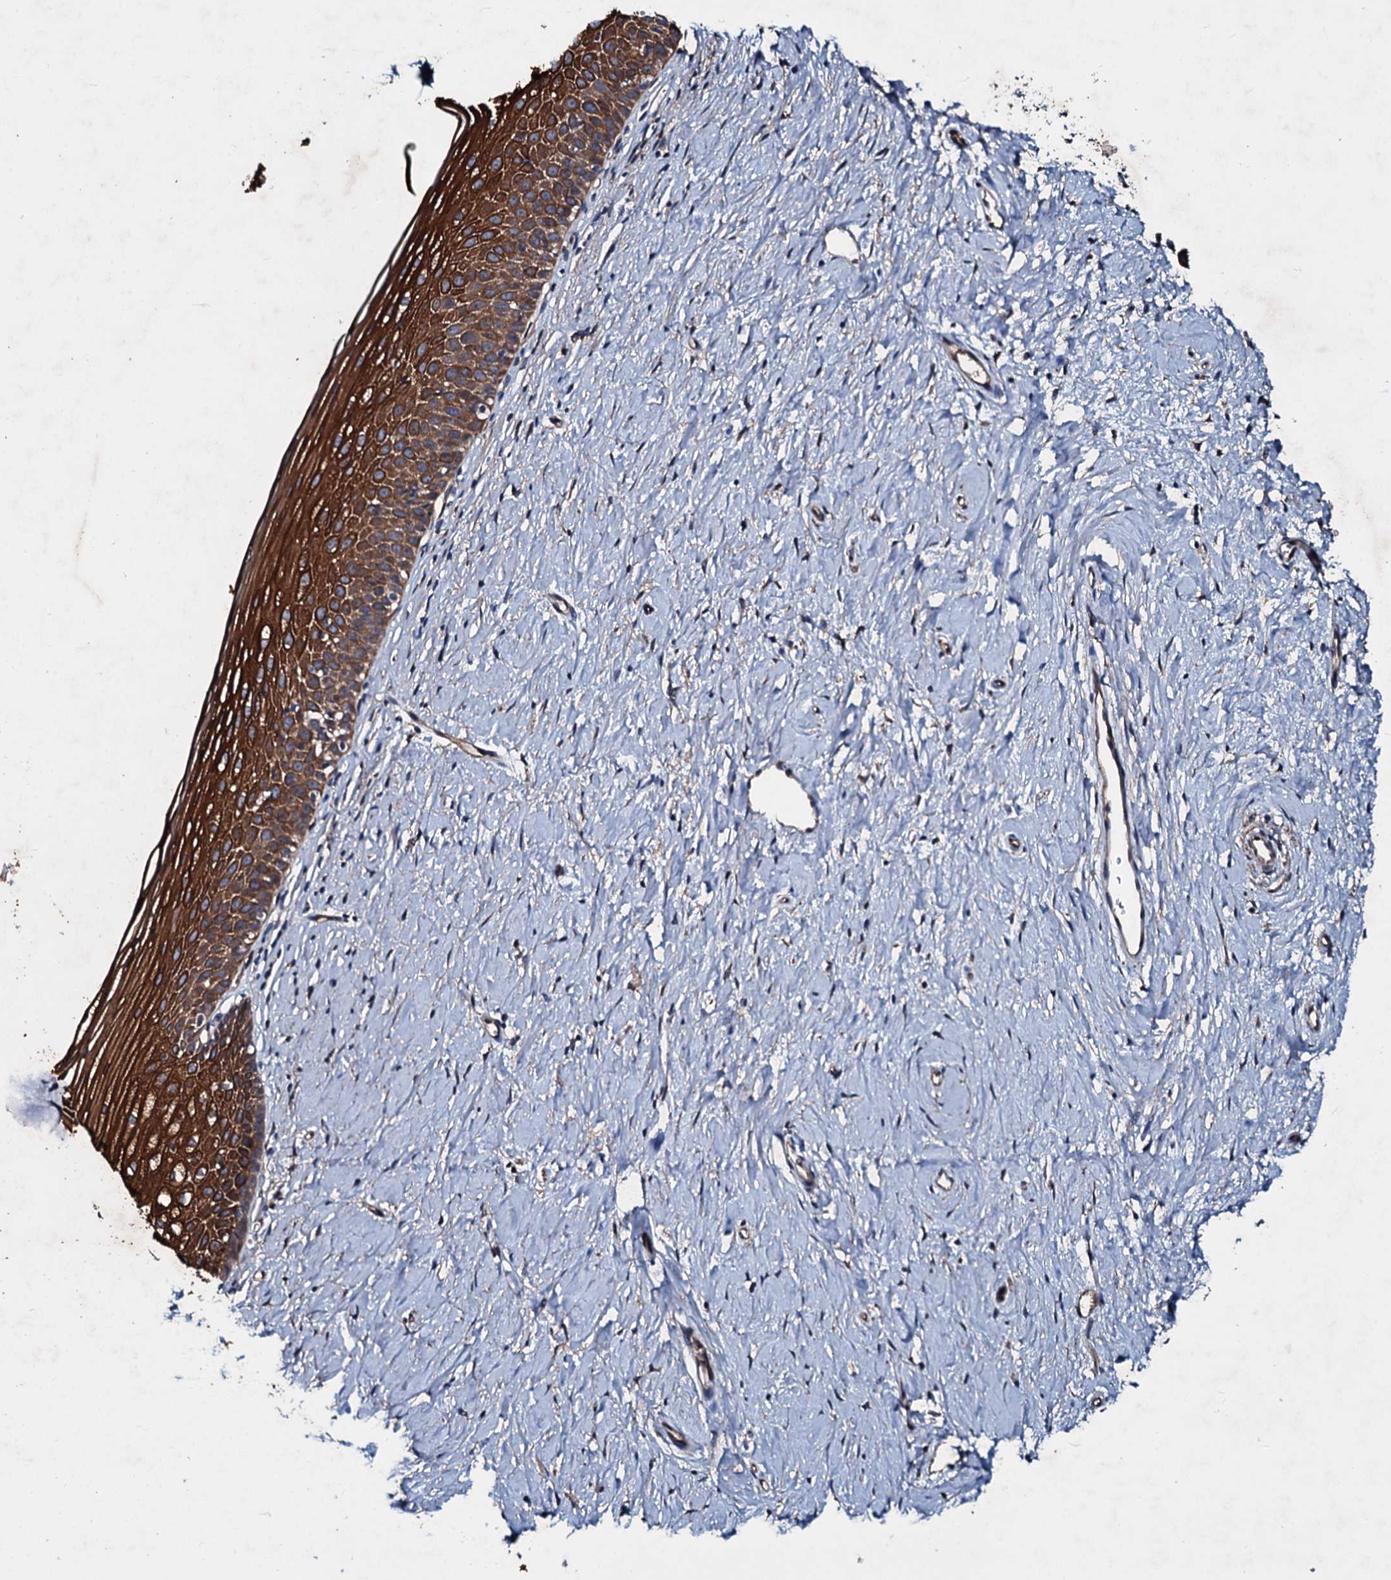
{"staining": {"intensity": "moderate", "quantity": ">75%", "location": "cytoplasmic/membranous"}, "tissue": "cervix", "cell_type": "Glandular cells", "image_type": "normal", "snomed": [{"axis": "morphology", "description": "Normal tissue, NOS"}, {"axis": "topography", "description": "Cervix"}], "caption": "Protein expression analysis of benign cervix shows moderate cytoplasmic/membranous positivity in about >75% of glandular cells.", "gene": "DMAC2", "patient": {"sex": "female", "age": 57}}